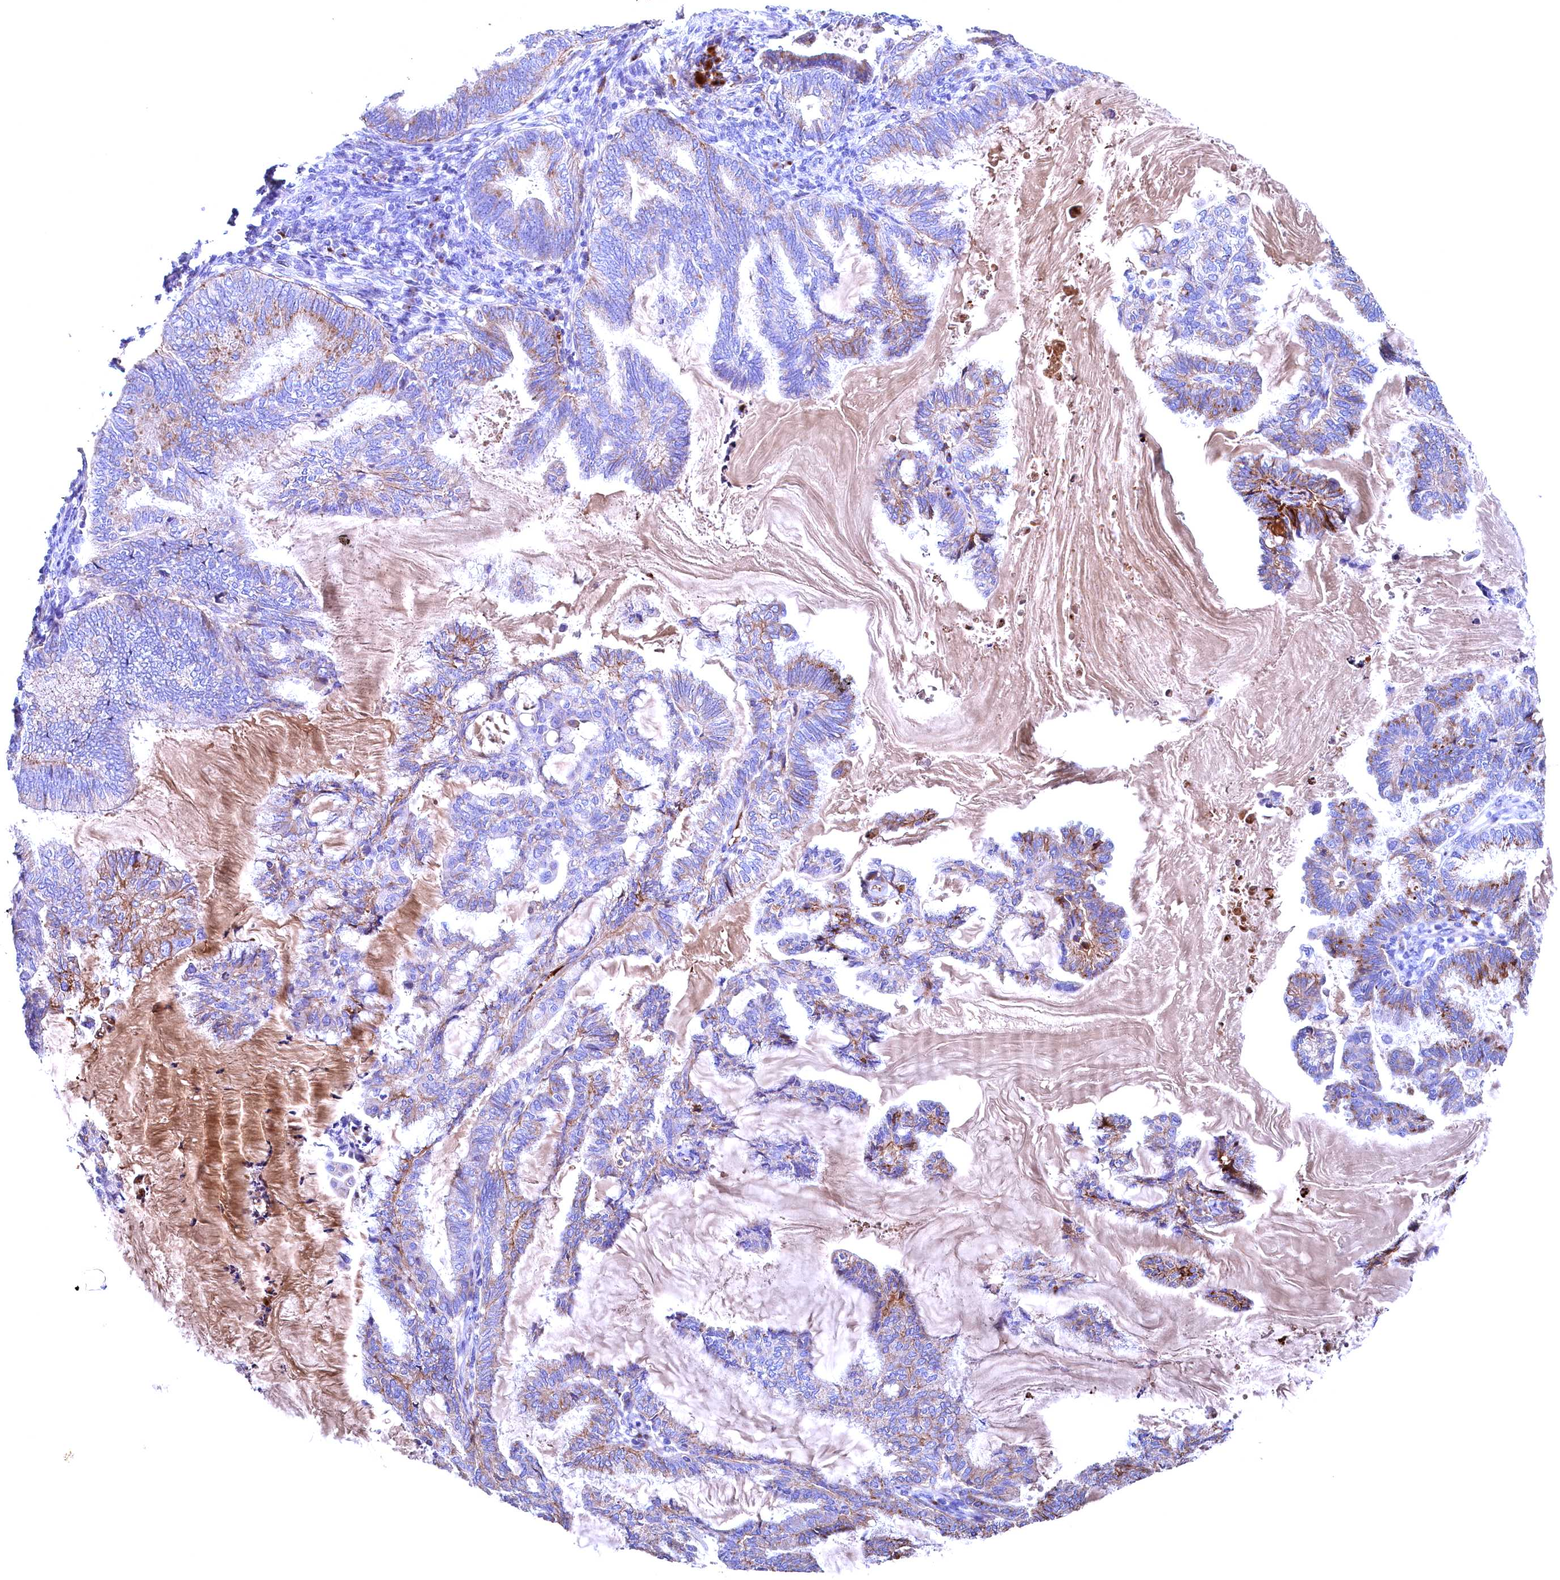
{"staining": {"intensity": "moderate", "quantity": "<25%", "location": "cytoplasmic/membranous"}, "tissue": "endometrial cancer", "cell_type": "Tumor cells", "image_type": "cancer", "snomed": [{"axis": "morphology", "description": "Adenocarcinoma, NOS"}, {"axis": "topography", "description": "Endometrium"}], "caption": "Tumor cells demonstrate moderate cytoplasmic/membranous staining in about <25% of cells in adenocarcinoma (endometrial).", "gene": "GPR108", "patient": {"sex": "female", "age": 86}}